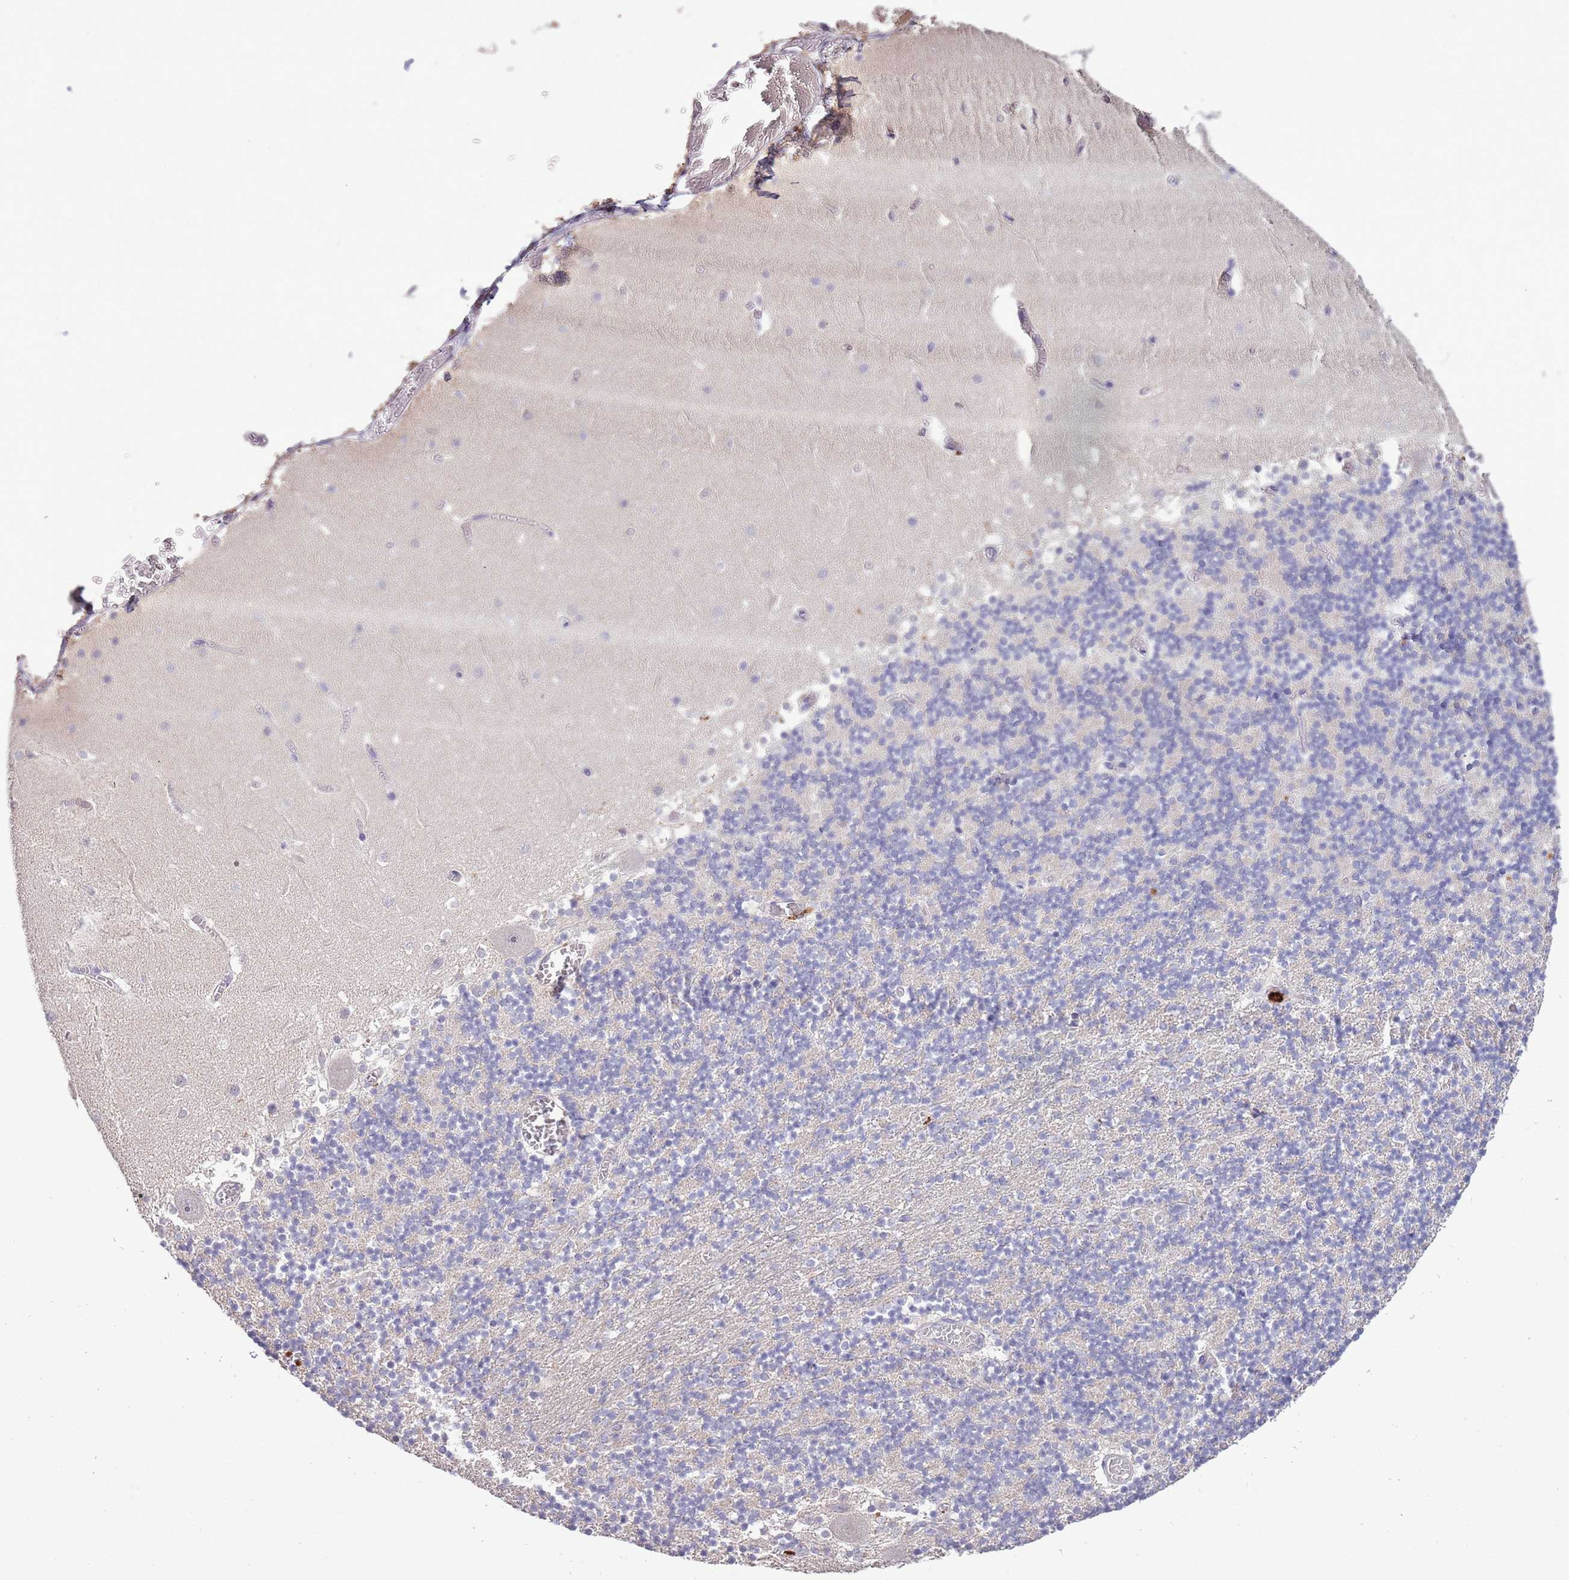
{"staining": {"intensity": "negative", "quantity": "none", "location": "none"}, "tissue": "cerebellum", "cell_type": "Cells in granular layer", "image_type": "normal", "snomed": [{"axis": "morphology", "description": "Normal tissue, NOS"}, {"axis": "topography", "description": "Cerebellum"}], "caption": "Micrograph shows no protein staining in cells in granular layer of benign cerebellum.", "gene": "P2RY13", "patient": {"sex": "female", "age": 28}}